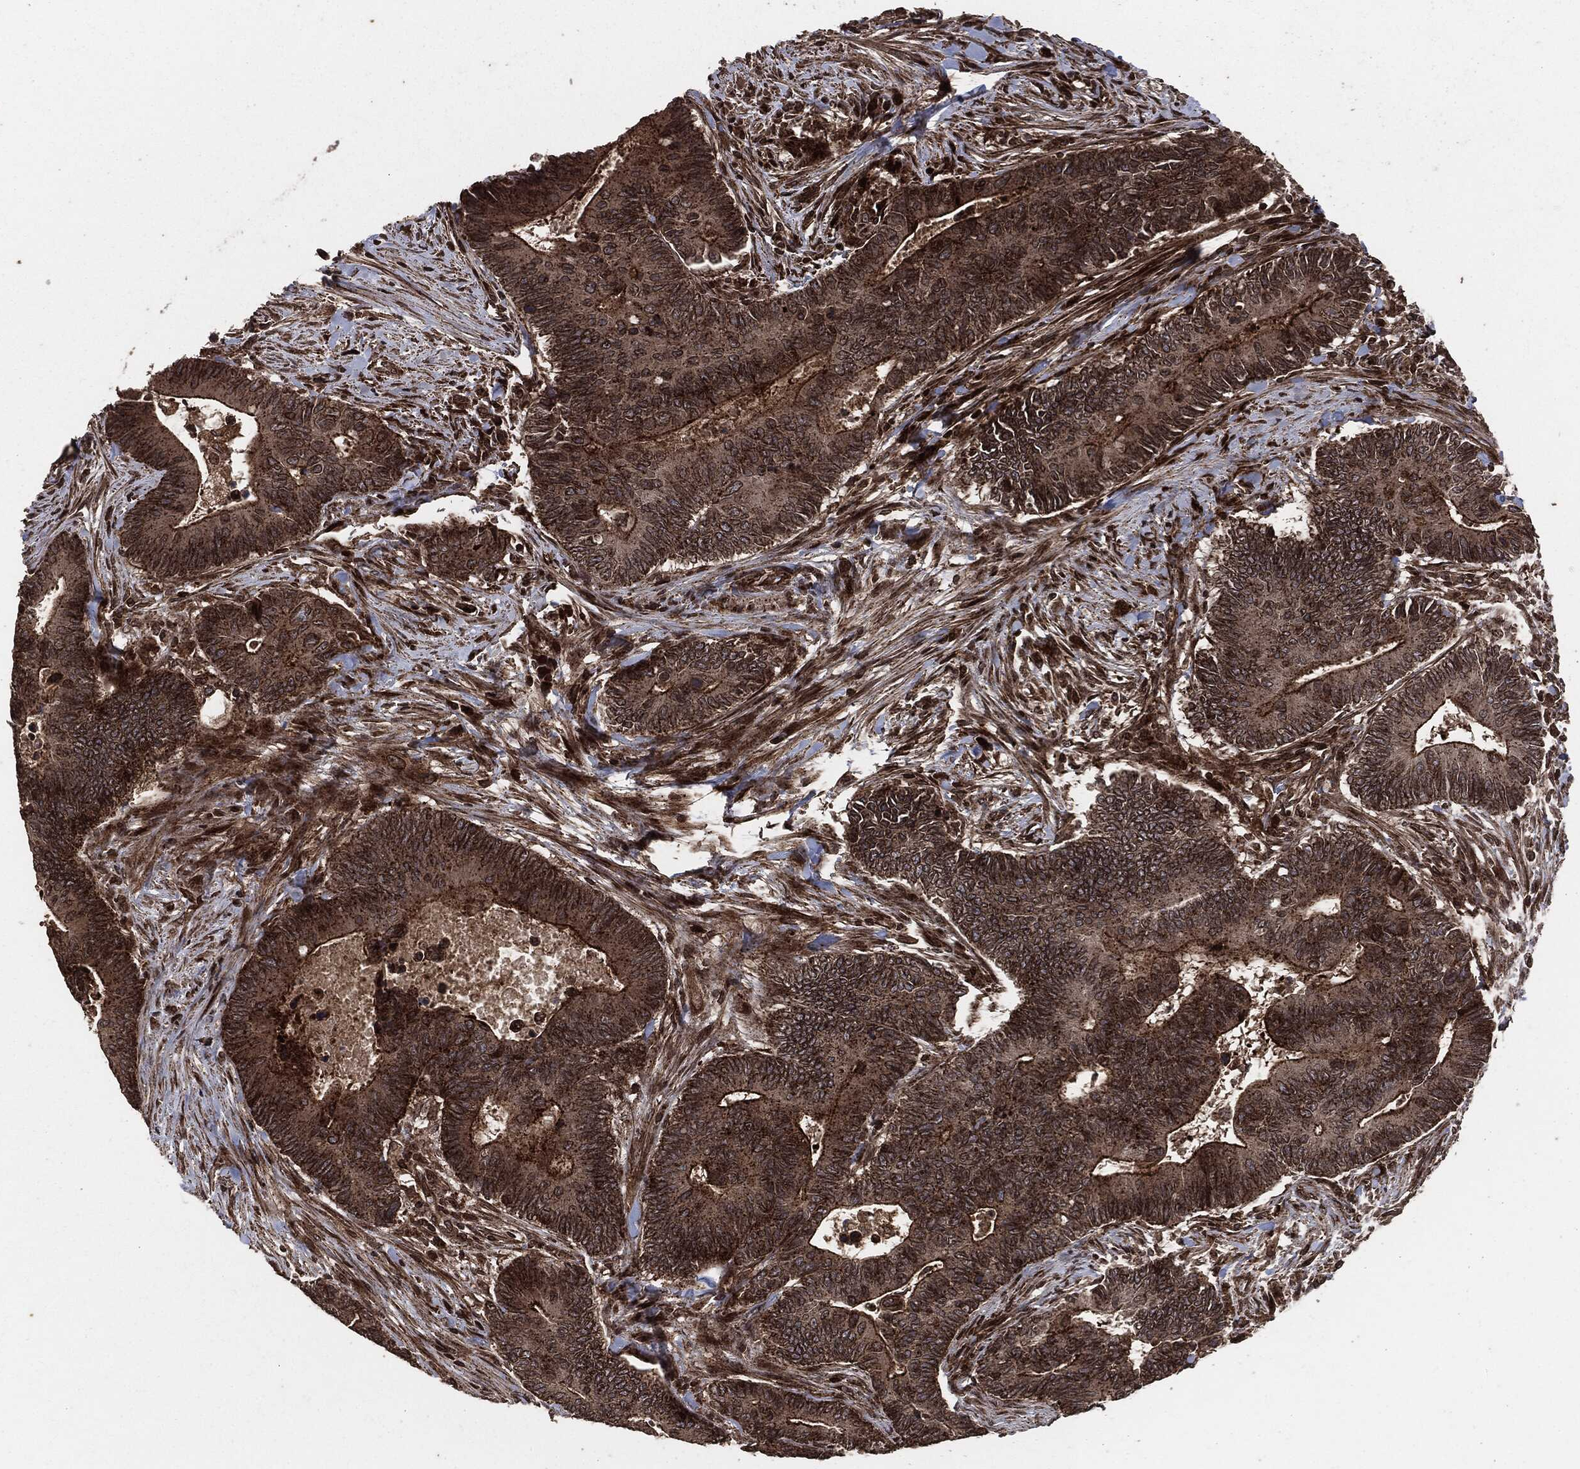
{"staining": {"intensity": "strong", "quantity": "25%-75%", "location": "cytoplasmic/membranous"}, "tissue": "colorectal cancer", "cell_type": "Tumor cells", "image_type": "cancer", "snomed": [{"axis": "morphology", "description": "Adenocarcinoma, NOS"}, {"axis": "topography", "description": "Colon"}], "caption": "Protein staining shows strong cytoplasmic/membranous positivity in approximately 25%-75% of tumor cells in adenocarcinoma (colorectal).", "gene": "IFIT1", "patient": {"sex": "male", "age": 75}}